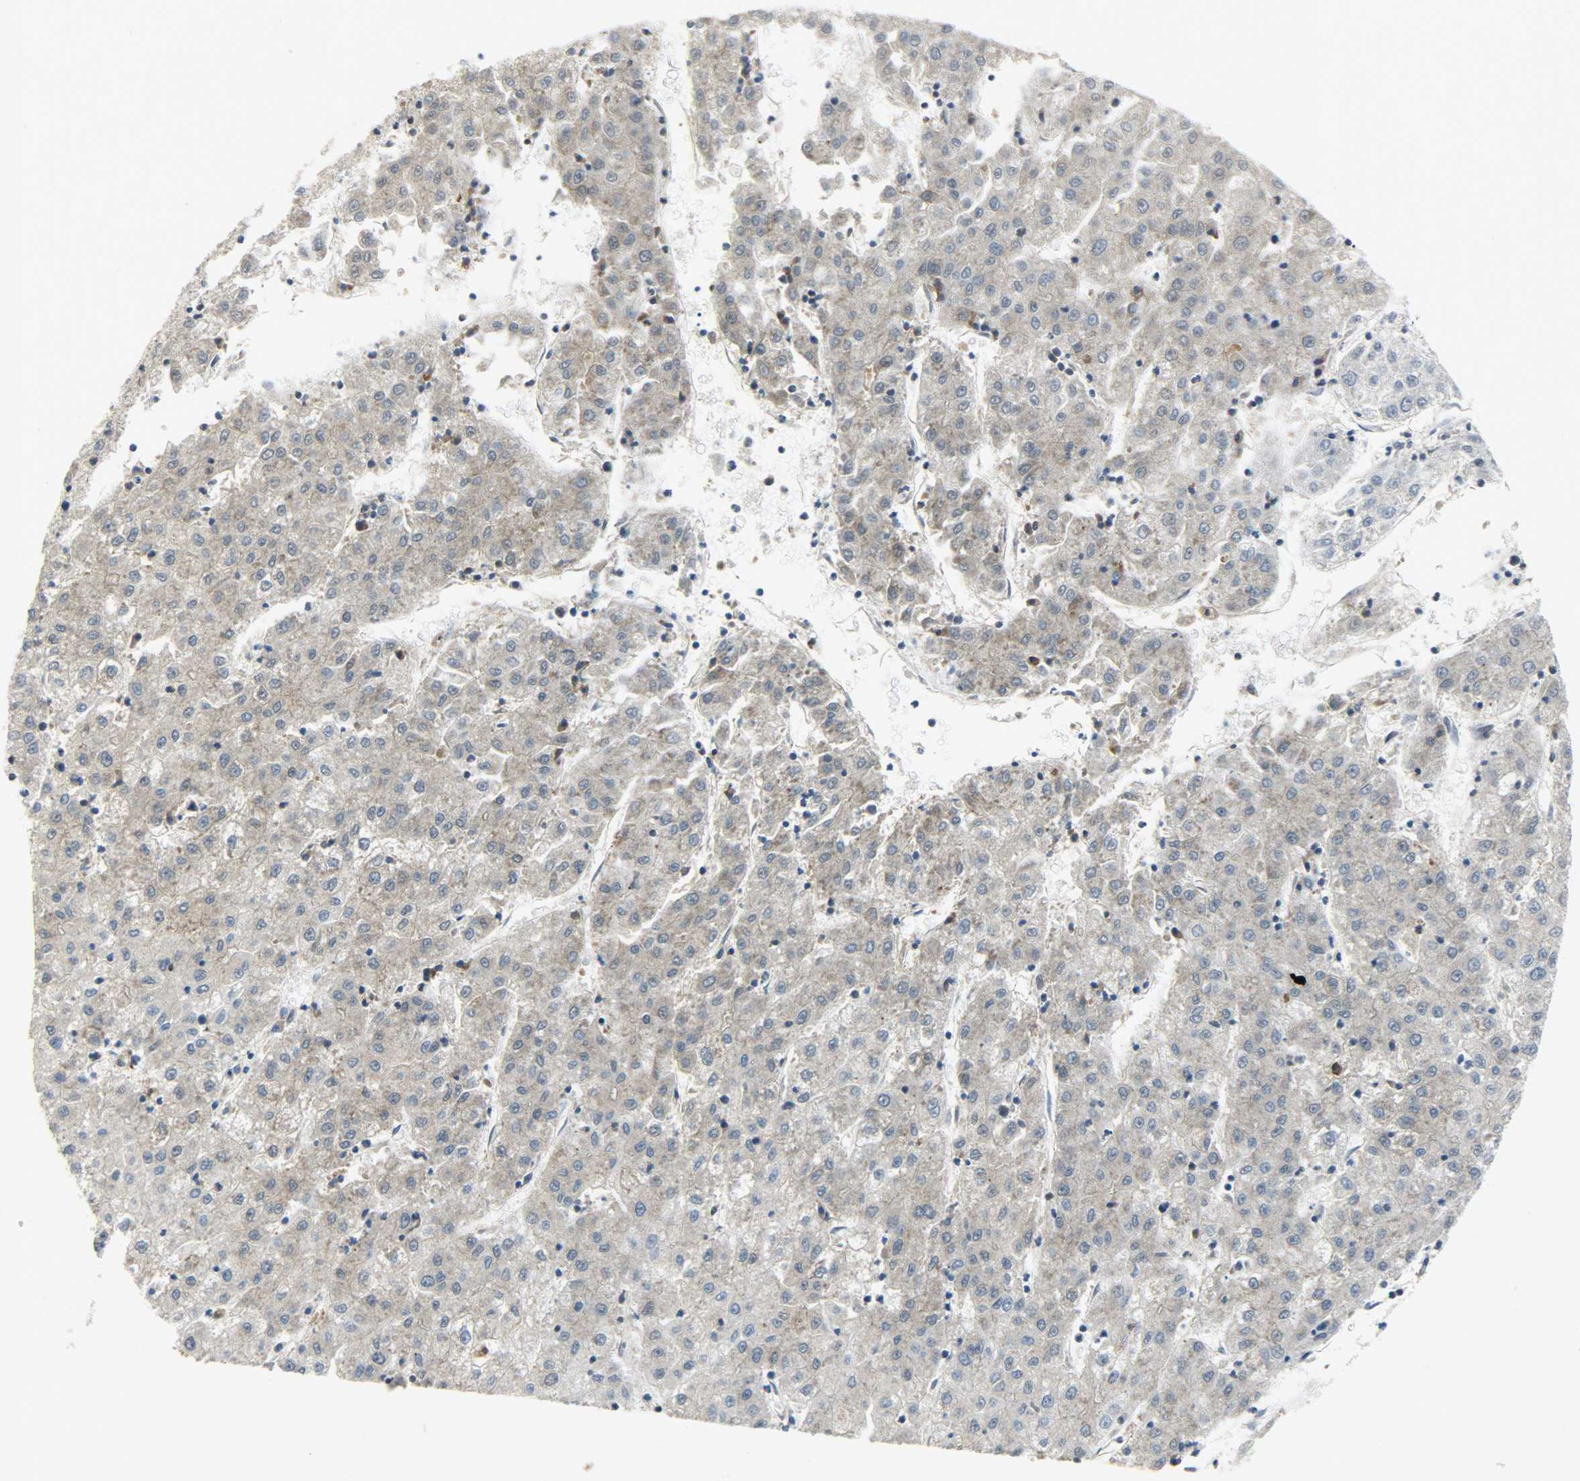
{"staining": {"intensity": "moderate", "quantity": ">75%", "location": "cytoplasmic/membranous"}, "tissue": "liver cancer", "cell_type": "Tumor cells", "image_type": "cancer", "snomed": [{"axis": "morphology", "description": "Carcinoma, Hepatocellular, NOS"}, {"axis": "topography", "description": "Liver"}], "caption": "Tumor cells demonstrate moderate cytoplasmic/membranous positivity in approximately >75% of cells in liver cancer (hepatocellular carcinoma).", "gene": "TRIM21", "patient": {"sex": "male", "age": 72}}